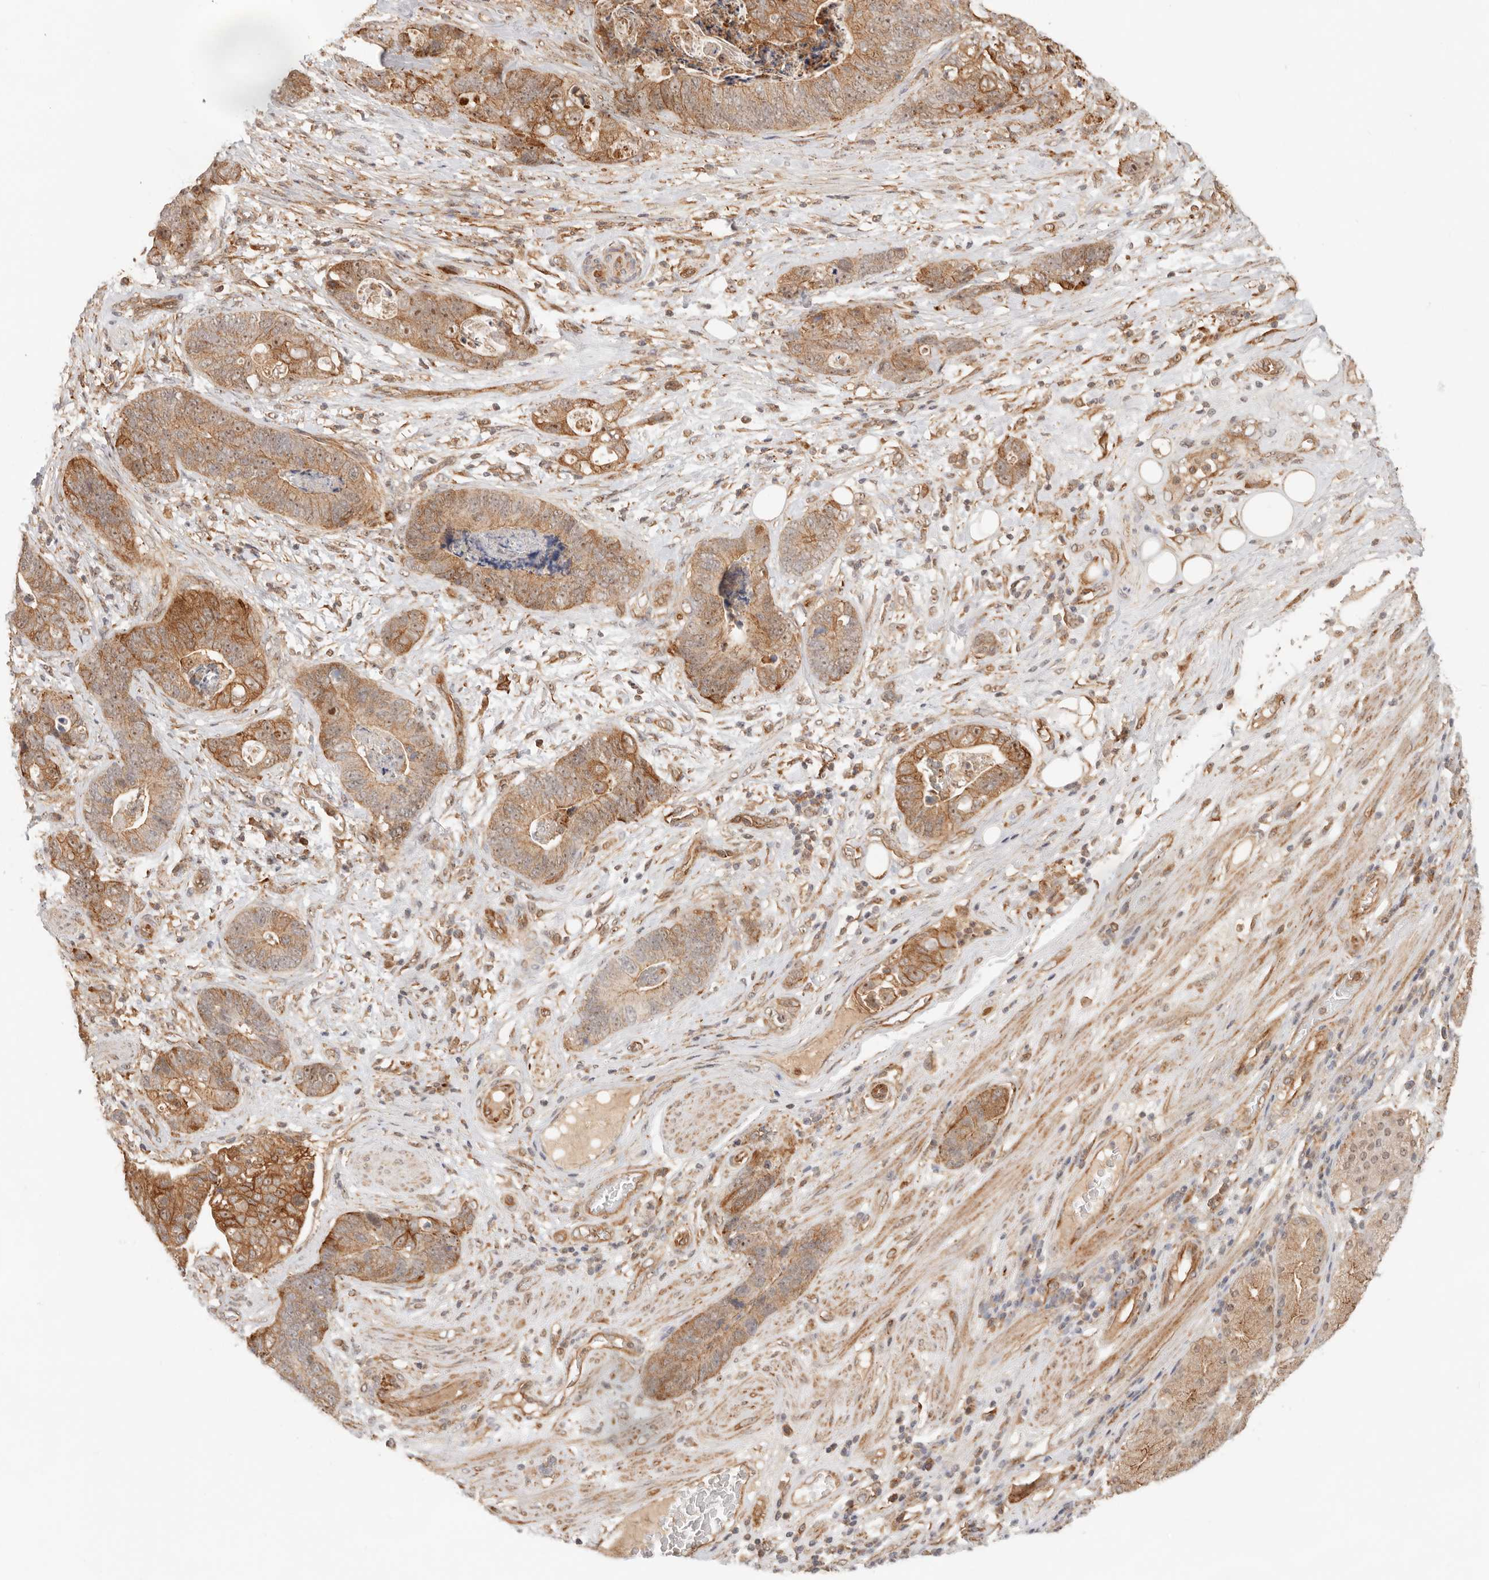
{"staining": {"intensity": "strong", "quantity": ">75%", "location": "cytoplasmic/membranous,nuclear"}, "tissue": "stomach cancer", "cell_type": "Tumor cells", "image_type": "cancer", "snomed": [{"axis": "morphology", "description": "Normal tissue, NOS"}, {"axis": "morphology", "description": "Adenocarcinoma, NOS"}, {"axis": "topography", "description": "Stomach"}], "caption": "Immunohistochemical staining of human stomach adenocarcinoma displays strong cytoplasmic/membranous and nuclear protein staining in approximately >75% of tumor cells.", "gene": "HEXD", "patient": {"sex": "female", "age": 89}}